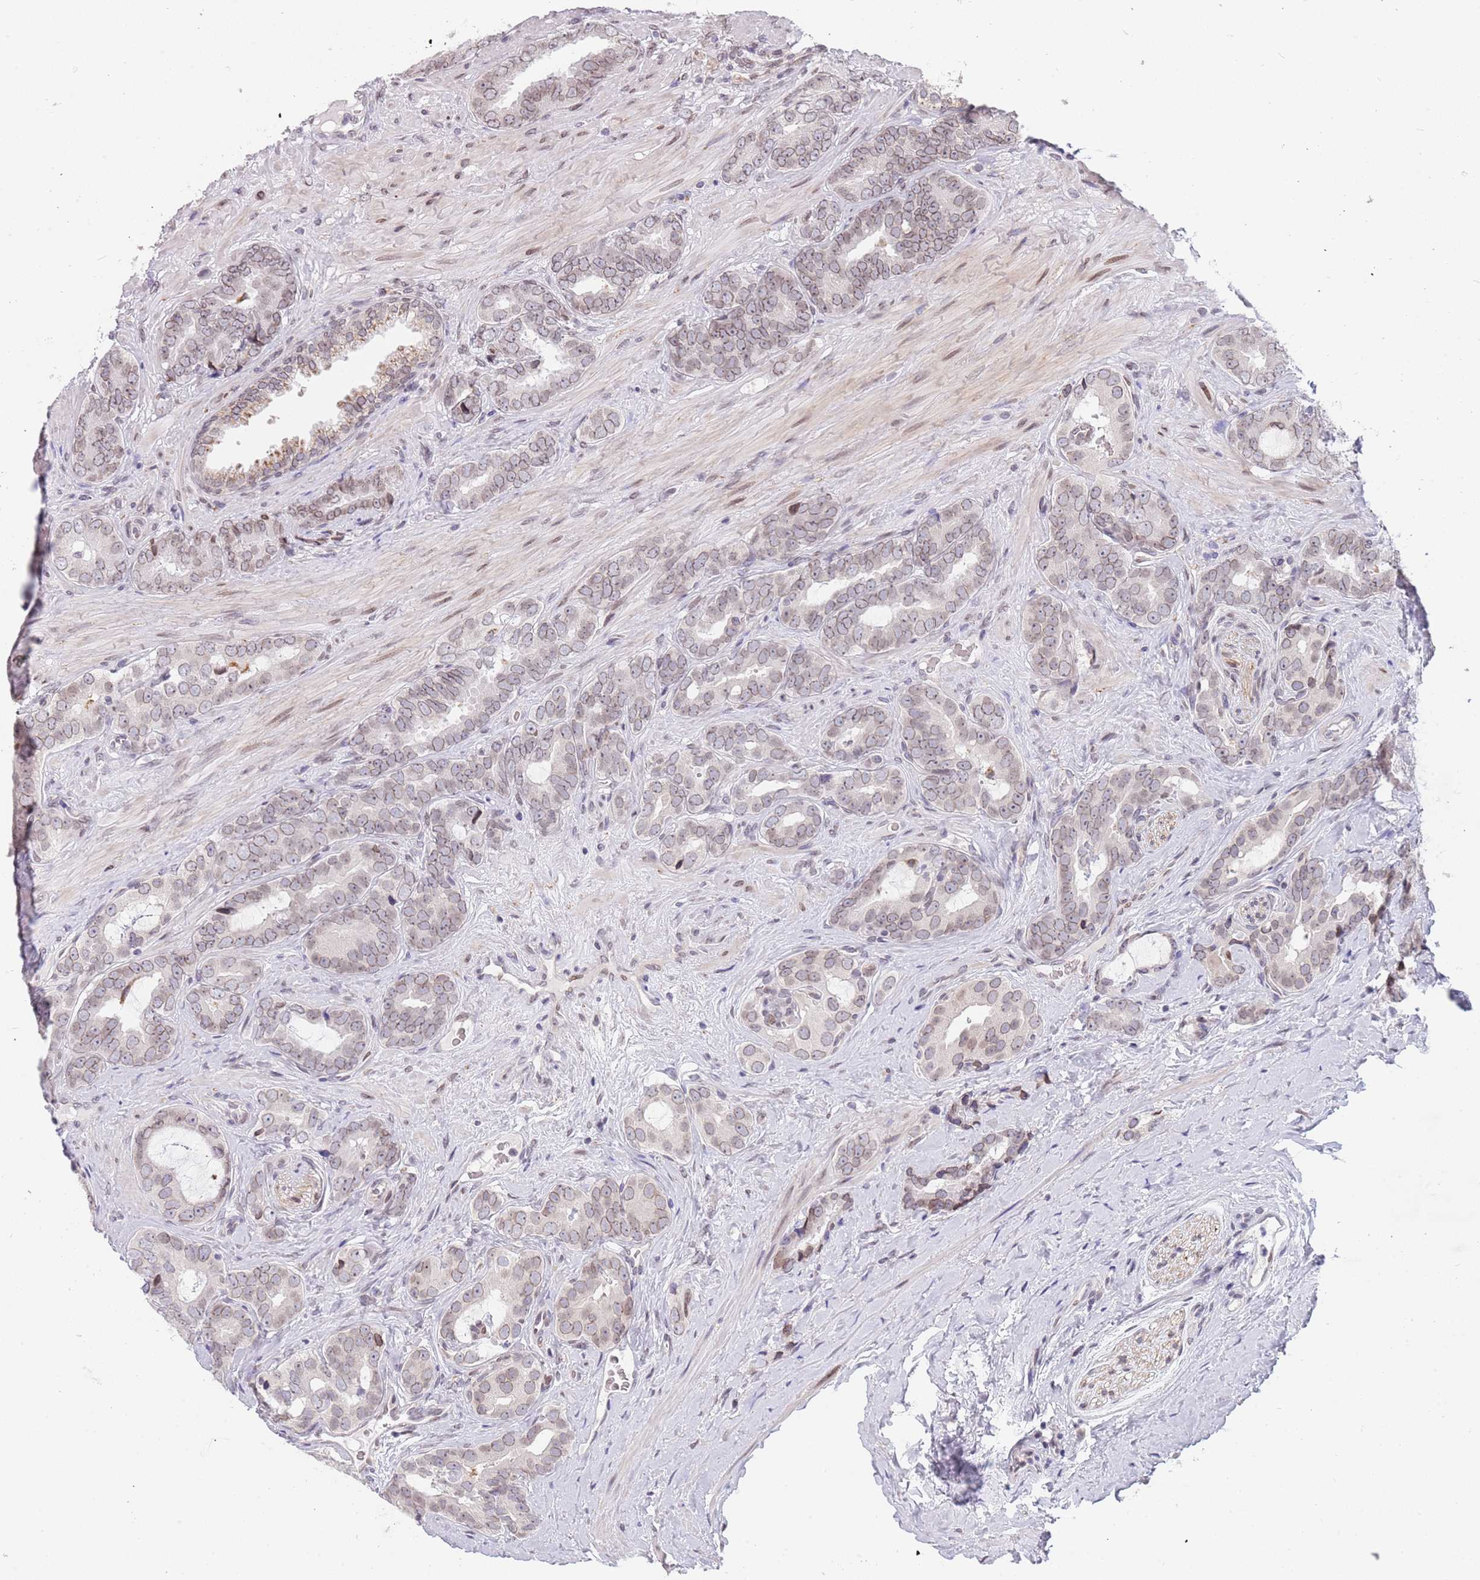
{"staining": {"intensity": "weak", "quantity": ">75%", "location": "cytoplasmic/membranous,nuclear"}, "tissue": "prostate cancer", "cell_type": "Tumor cells", "image_type": "cancer", "snomed": [{"axis": "morphology", "description": "Adenocarcinoma, High grade"}, {"axis": "topography", "description": "Prostate"}], "caption": "A micrograph showing weak cytoplasmic/membranous and nuclear staining in approximately >75% of tumor cells in prostate cancer (adenocarcinoma (high-grade)), as visualized by brown immunohistochemical staining.", "gene": "KLHDC2", "patient": {"sex": "male", "age": 71}}